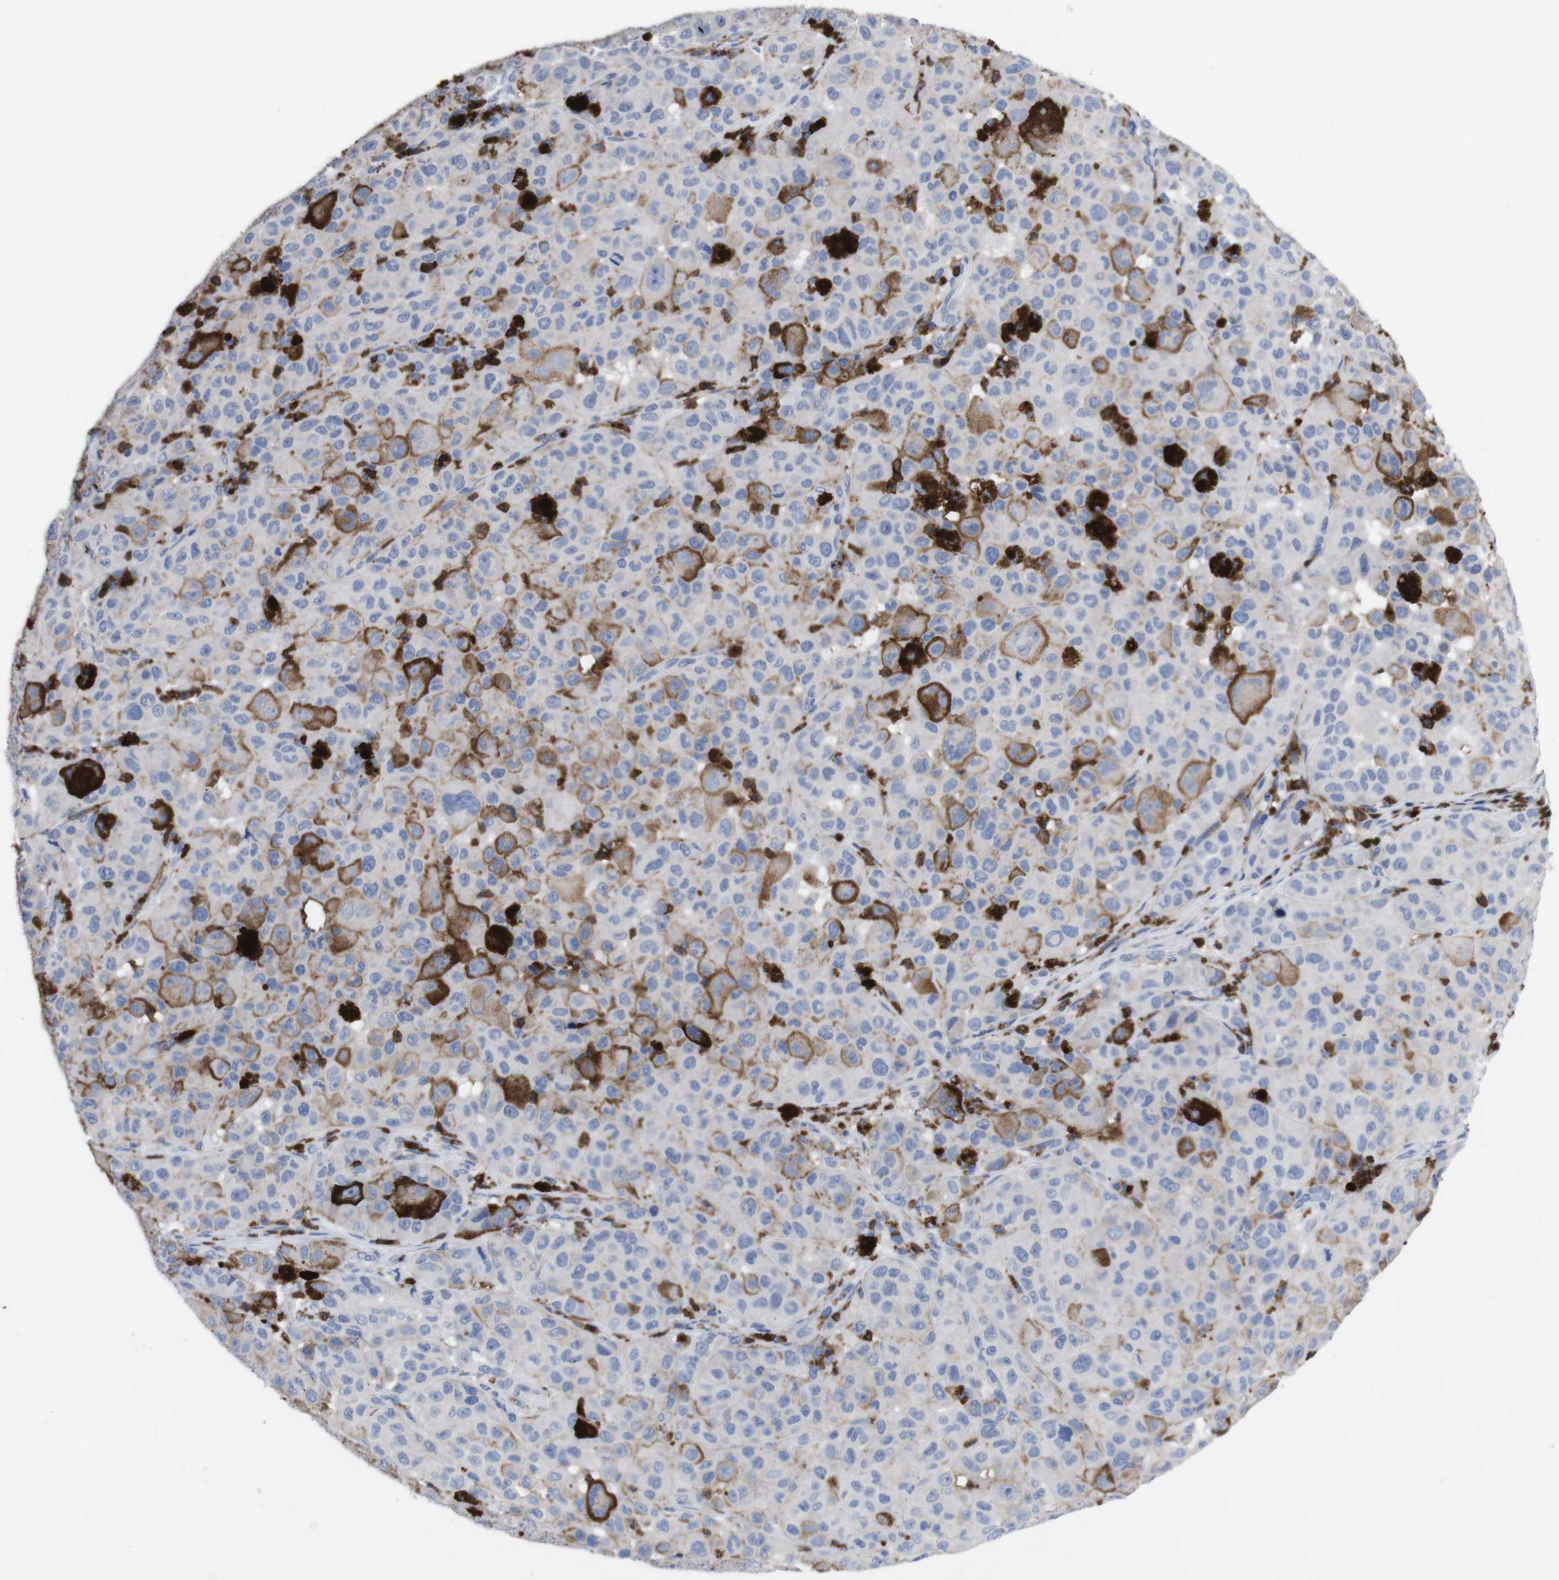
{"staining": {"intensity": "negative", "quantity": "none", "location": "none"}, "tissue": "melanoma", "cell_type": "Tumor cells", "image_type": "cancer", "snomed": [{"axis": "morphology", "description": "Malignant melanoma, NOS"}, {"axis": "topography", "description": "Skin"}], "caption": "There is no significant positivity in tumor cells of melanoma. (Immunohistochemistry, brightfield microscopy, high magnification).", "gene": "C5AR1", "patient": {"sex": "male", "age": 96}}